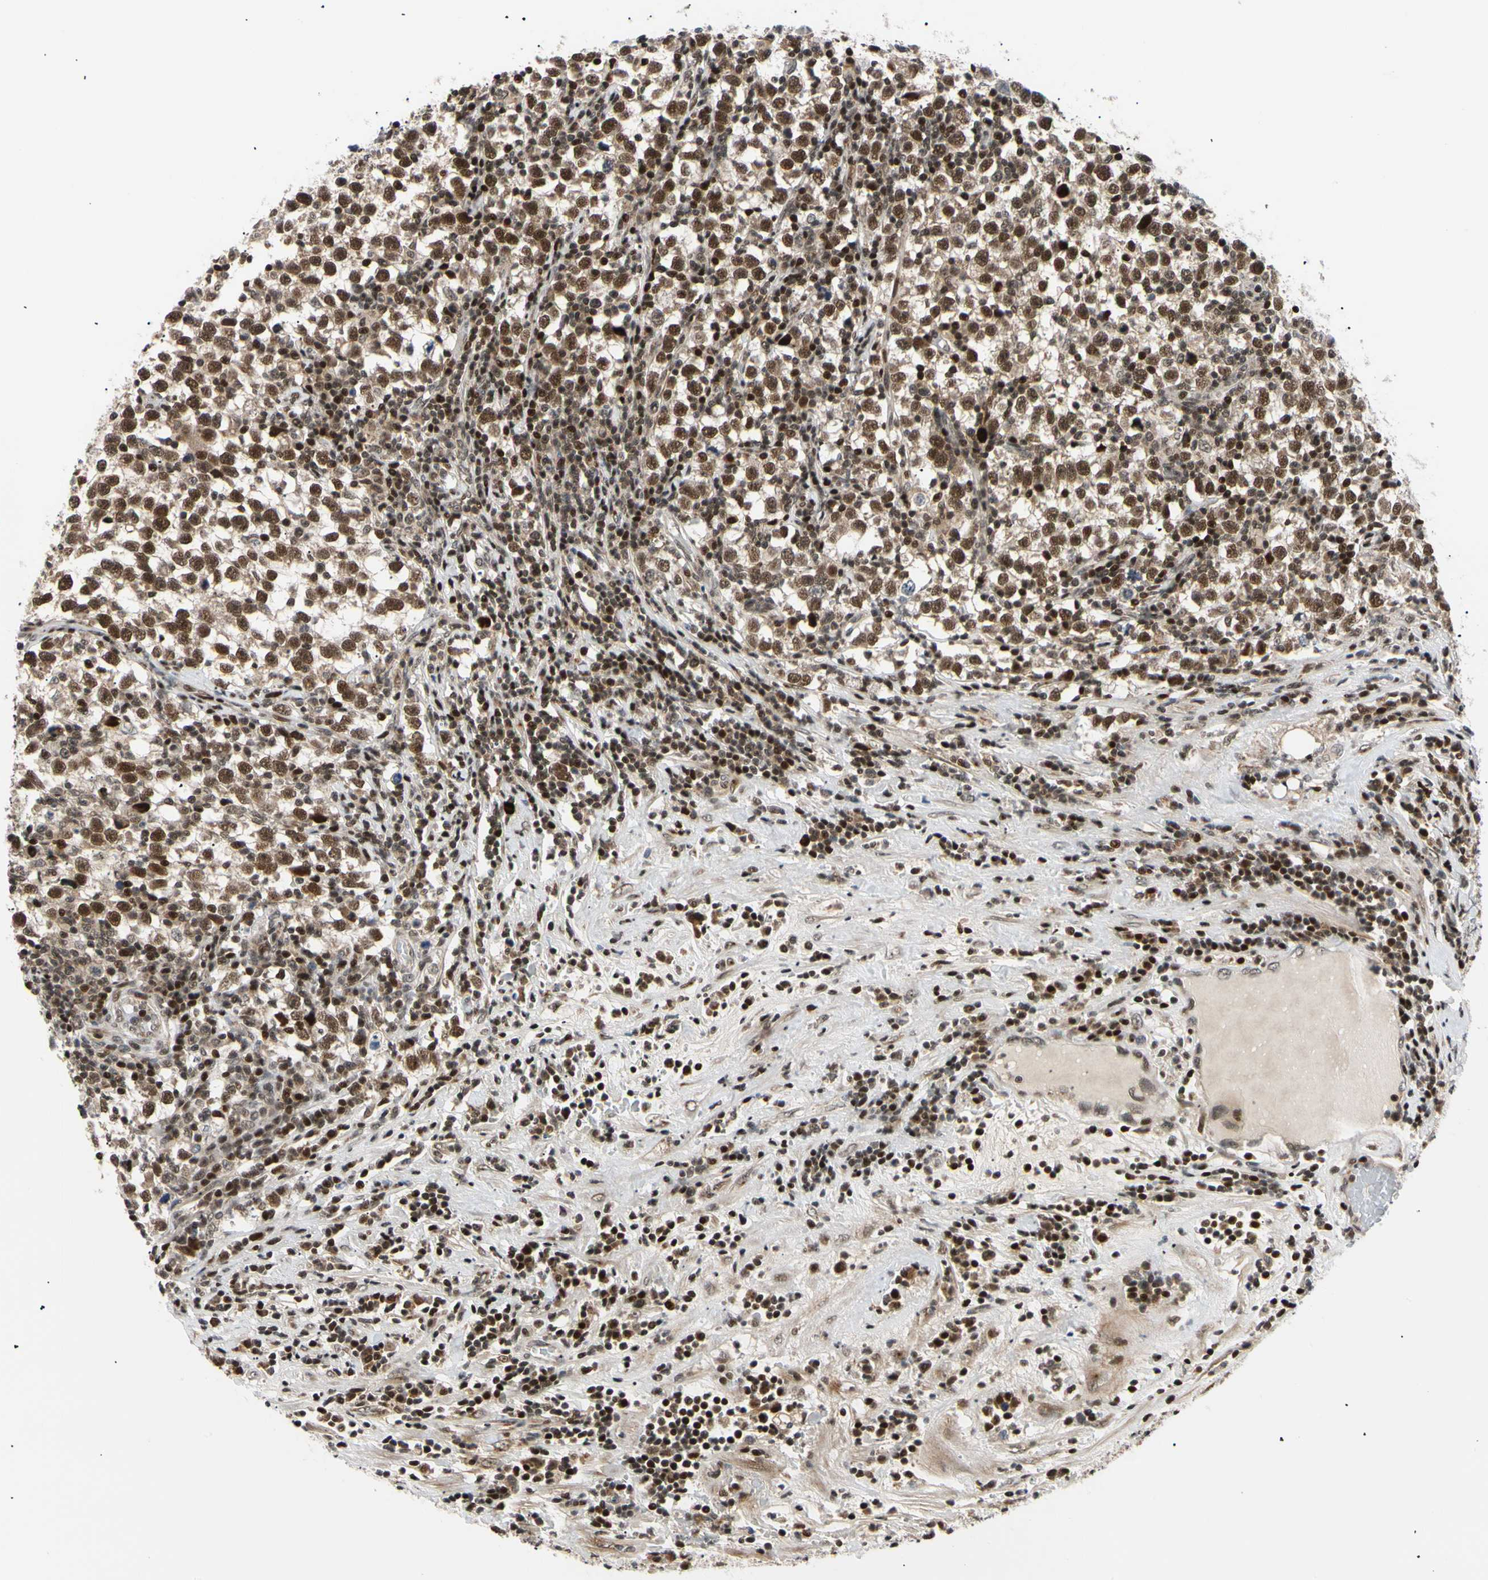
{"staining": {"intensity": "strong", "quantity": ">75%", "location": "nuclear"}, "tissue": "testis cancer", "cell_type": "Tumor cells", "image_type": "cancer", "snomed": [{"axis": "morphology", "description": "Seminoma, NOS"}, {"axis": "topography", "description": "Testis"}], "caption": "An immunohistochemistry image of neoplastic tissue is shown. Protein staining in brown shows strong nuclear positivity in seminoma (testis) within tumor cells.", "gene": "E2F1", "patient": {"sex": "male", "age": 43}}